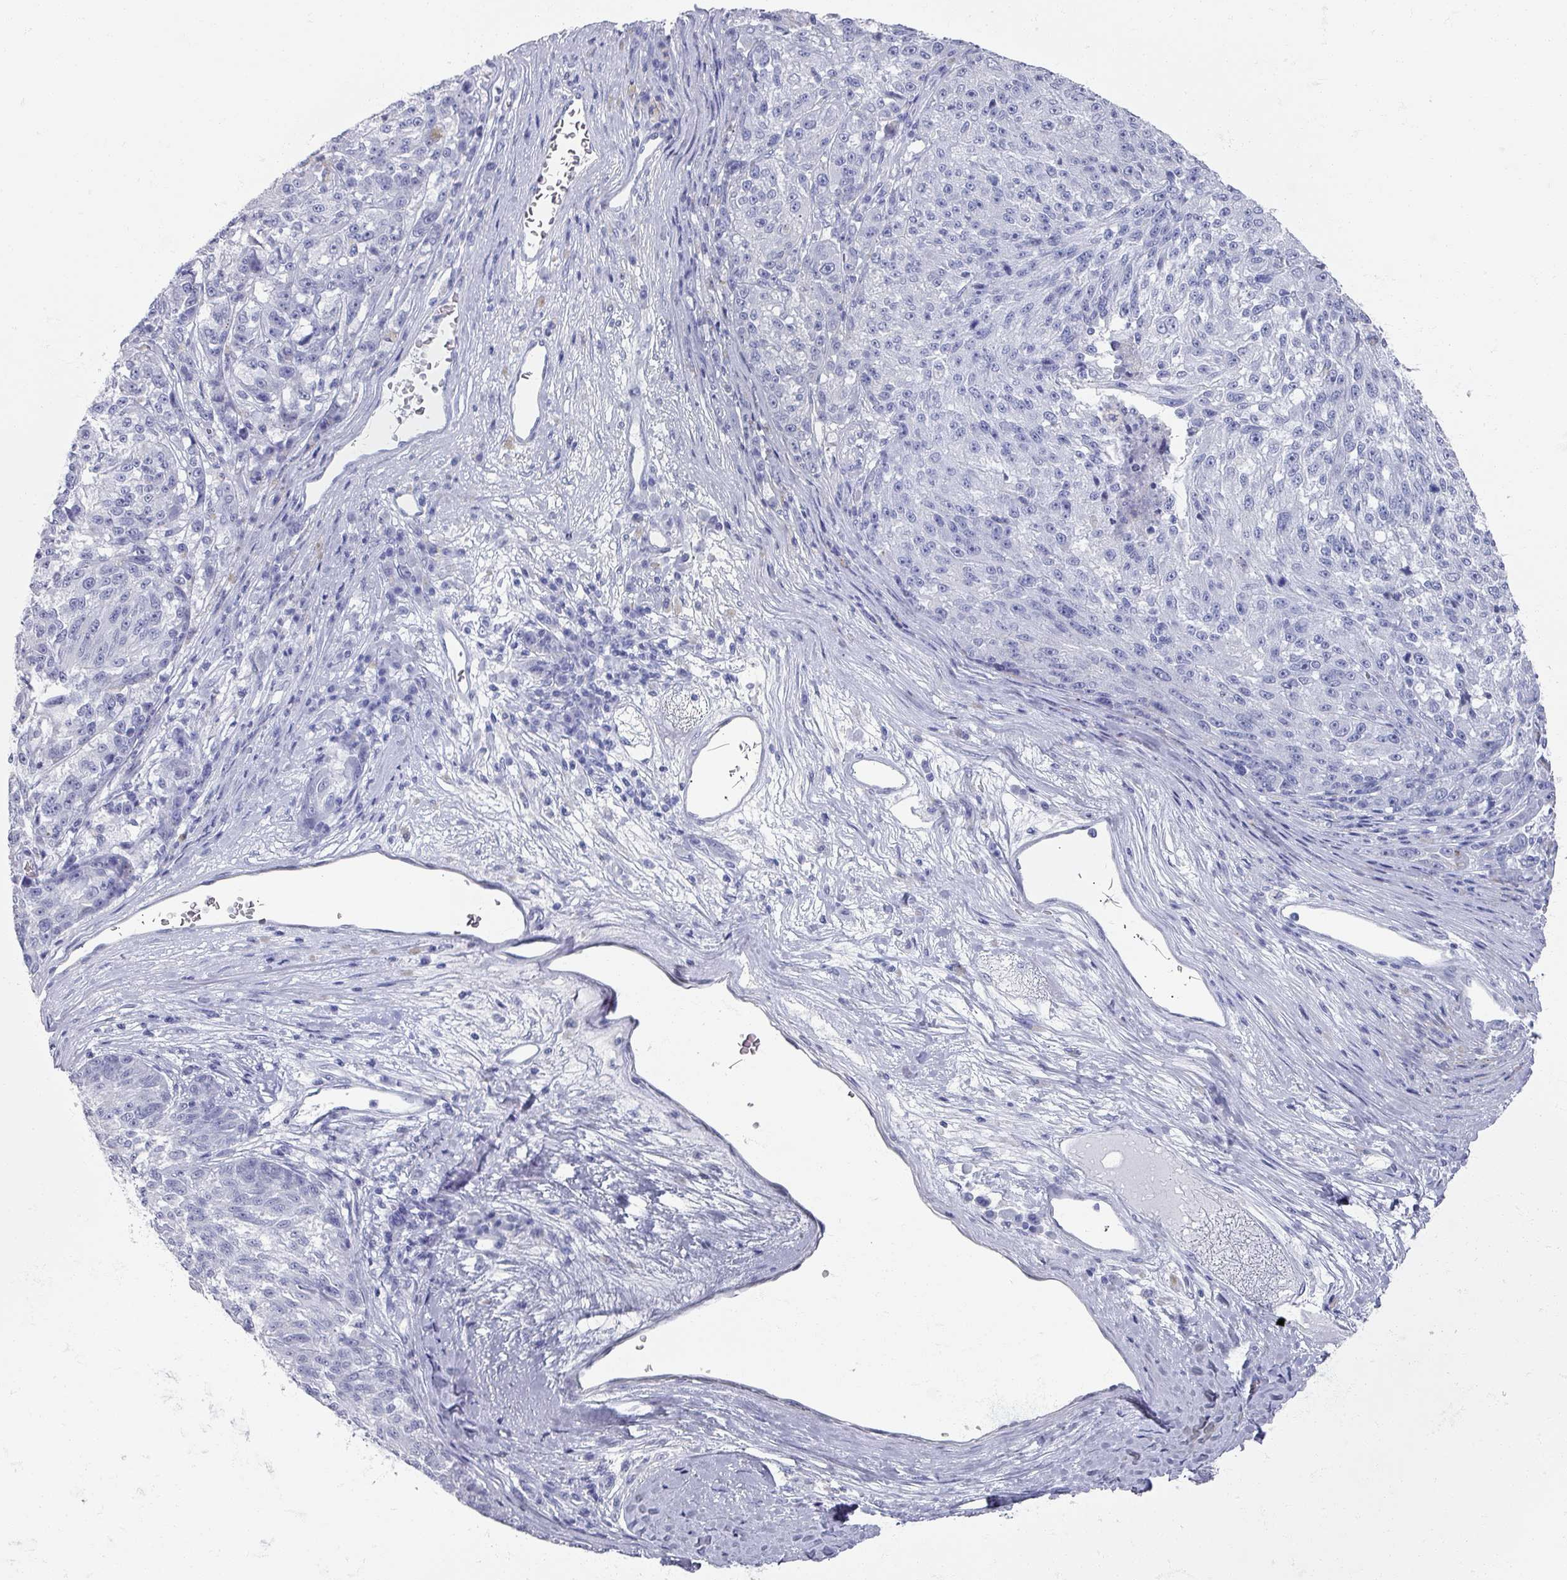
{"staining": {"intensity": "negative", "quantity": "none", "location": "none"}, "tissue": "melanoma", "cell_type": "Tumor cells", "image_type": "cancer", "snomed": [{"axis": "morphology", "description": "Malignant melanoma, NOS"}, {"axis": "topography", "description": "Skin"}], "caption": "Melanoma was stained to show a protein in brown. There is no significant staining in tumor cells.", "gene": "OMG", "patient": {"sex": "male", "age": 53}}